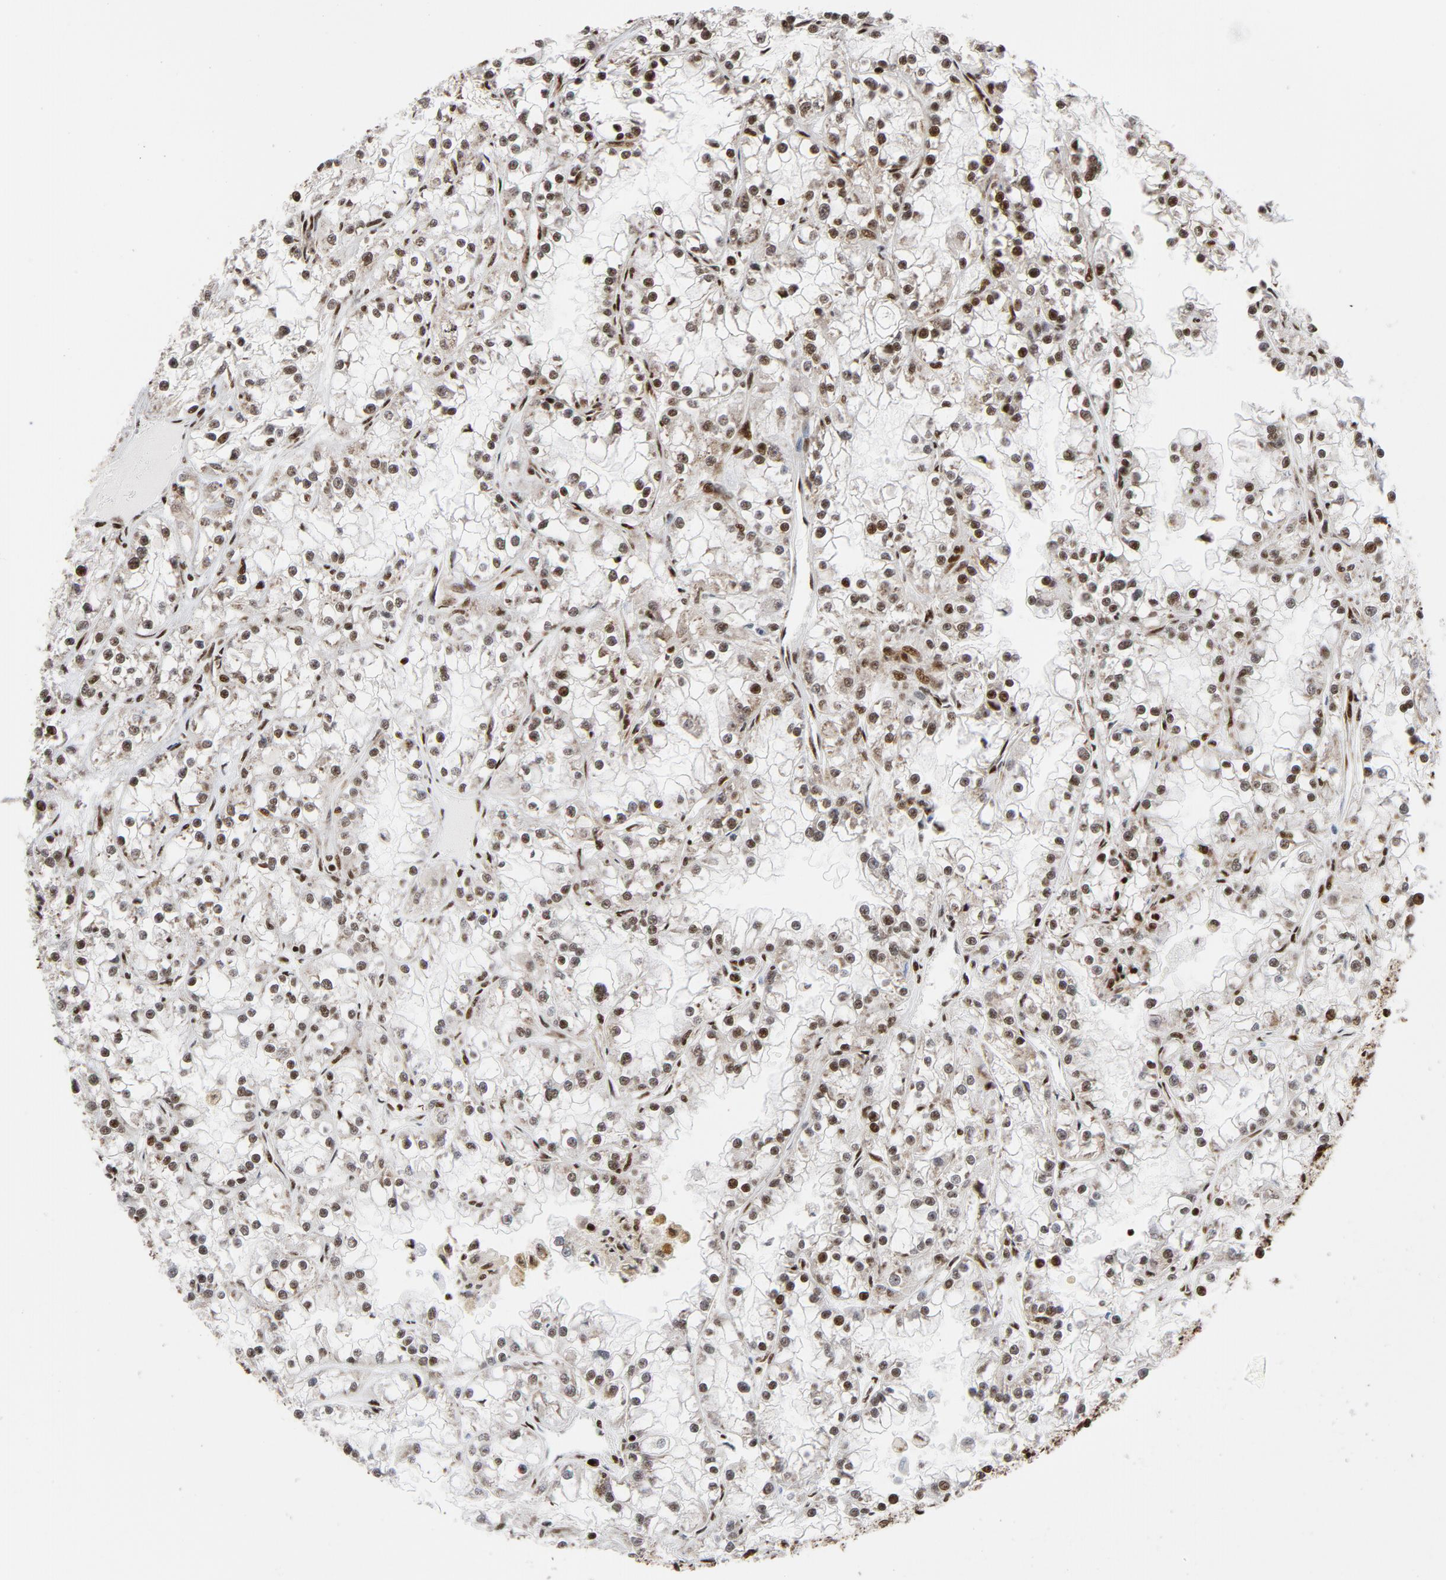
{"staining": {"intensity": "moderate", "quantity": ">75%", "location": "nuclear"}, "tissue": "renal cancer", "cell_type": "Tumor cells", "image_type": "cancer", "snomed": [{"axis": "morphology", "description": "Adenocarcinoma, NOS"}, {"axis": "topography", "description": "Kidney"}], "caption": "Renal cancer tissue reveals moderate nuclear positivity in approximately >75% of tumor cells, visualized by immunohistochemistry.", "gene": "NFYB", "patient": {"sex": "female", "age": 52}}